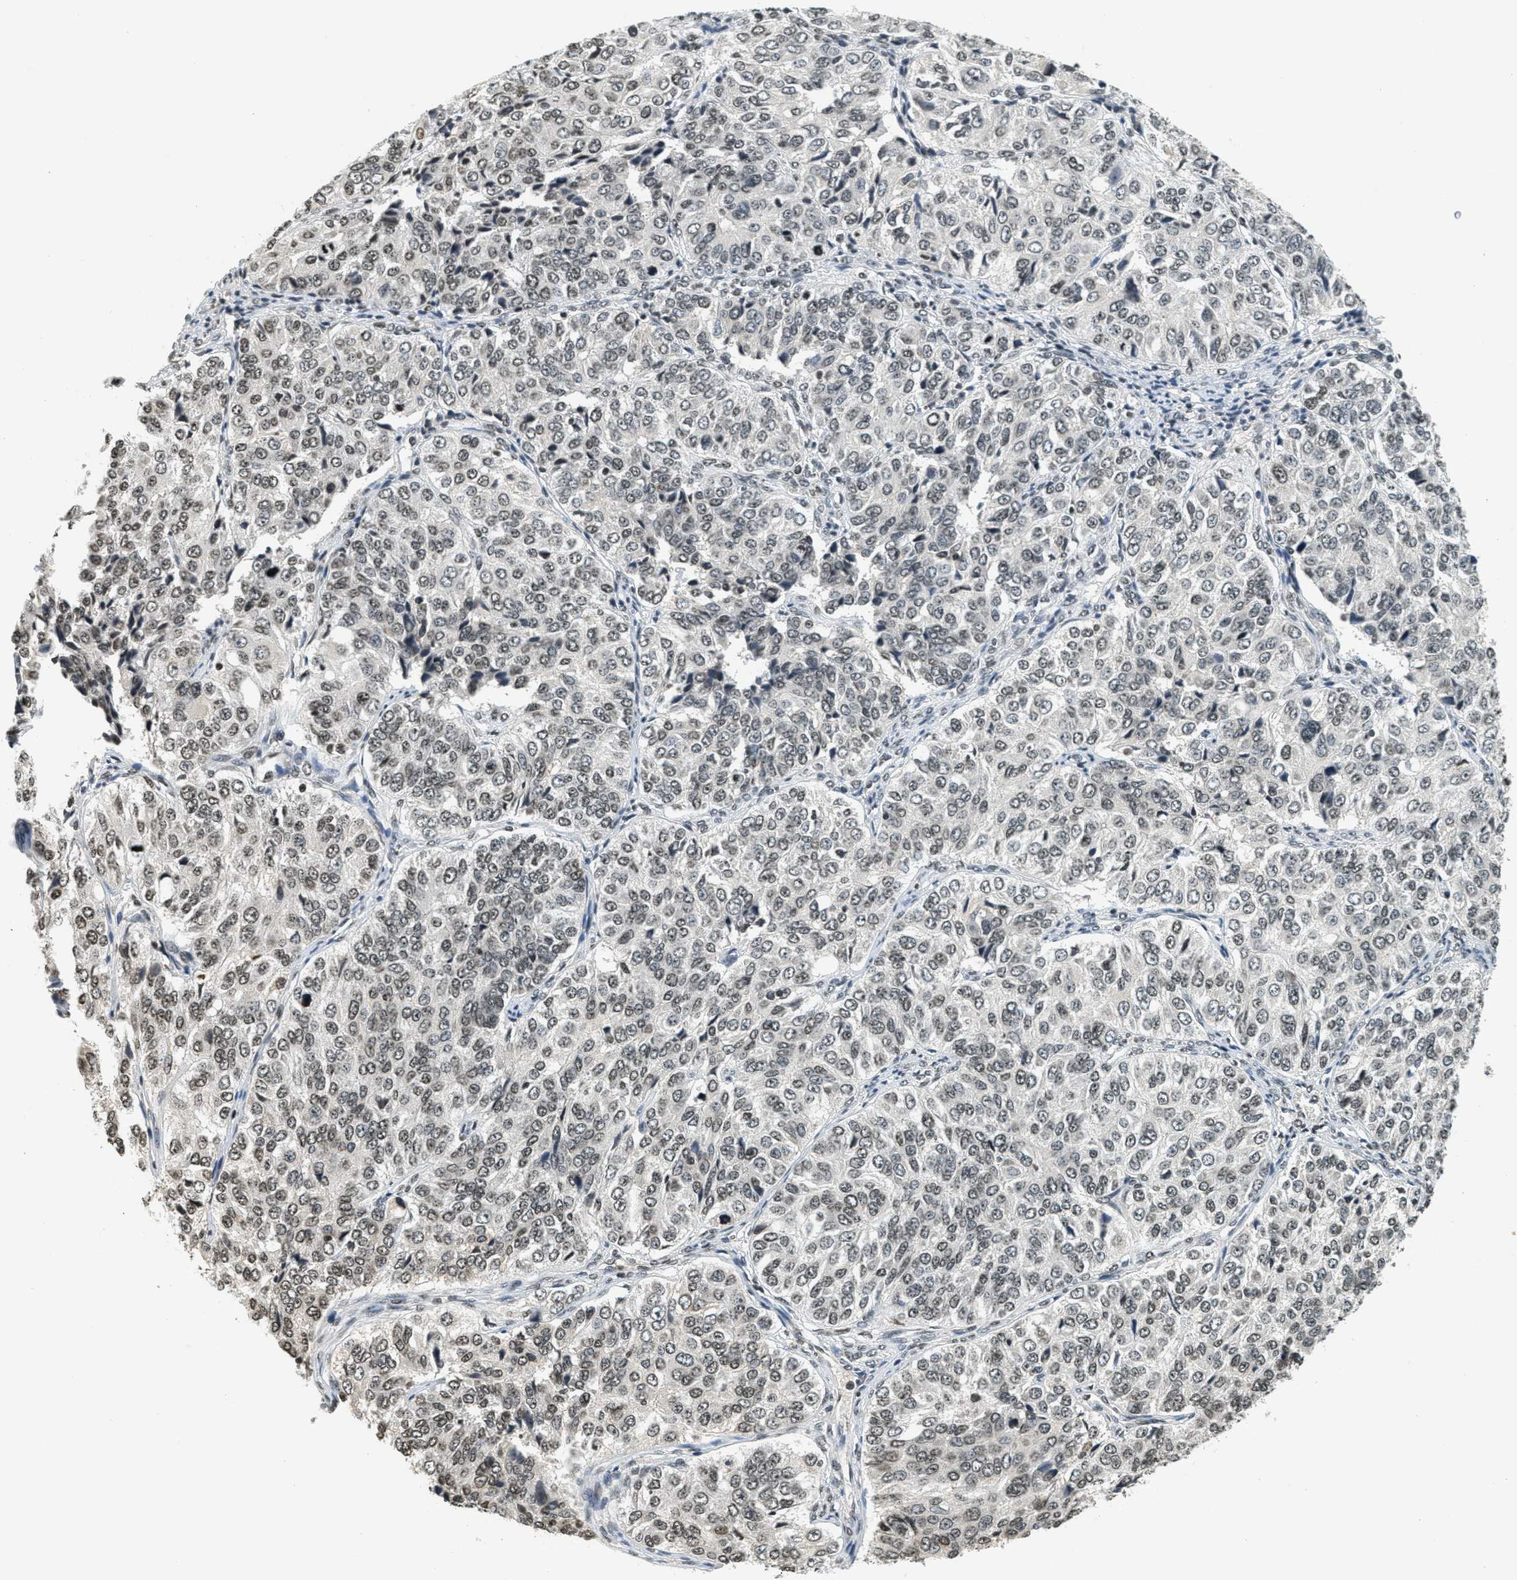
{"staining": {"intensity": "moderate", "quantity": ">75%", "location": "nuclear"}, "tissue": "ovarian cancer", "cell_type": "Tumor cells", "image_type": "cancer", "snomed": [{"axis": "morphology", "description": "Carcinoma, endometroid"}, {"axis": "topography", "description": "Ovary"}], "caption": "A photomicrograph showing moderate nuclear staining in approximately >75% of tumor cells in ovarian endometroid carcinoma, as visualized by brown immunohistochemical staining.", "gene": "LDB2", "patient": {"sex": "female", "age": 51}}